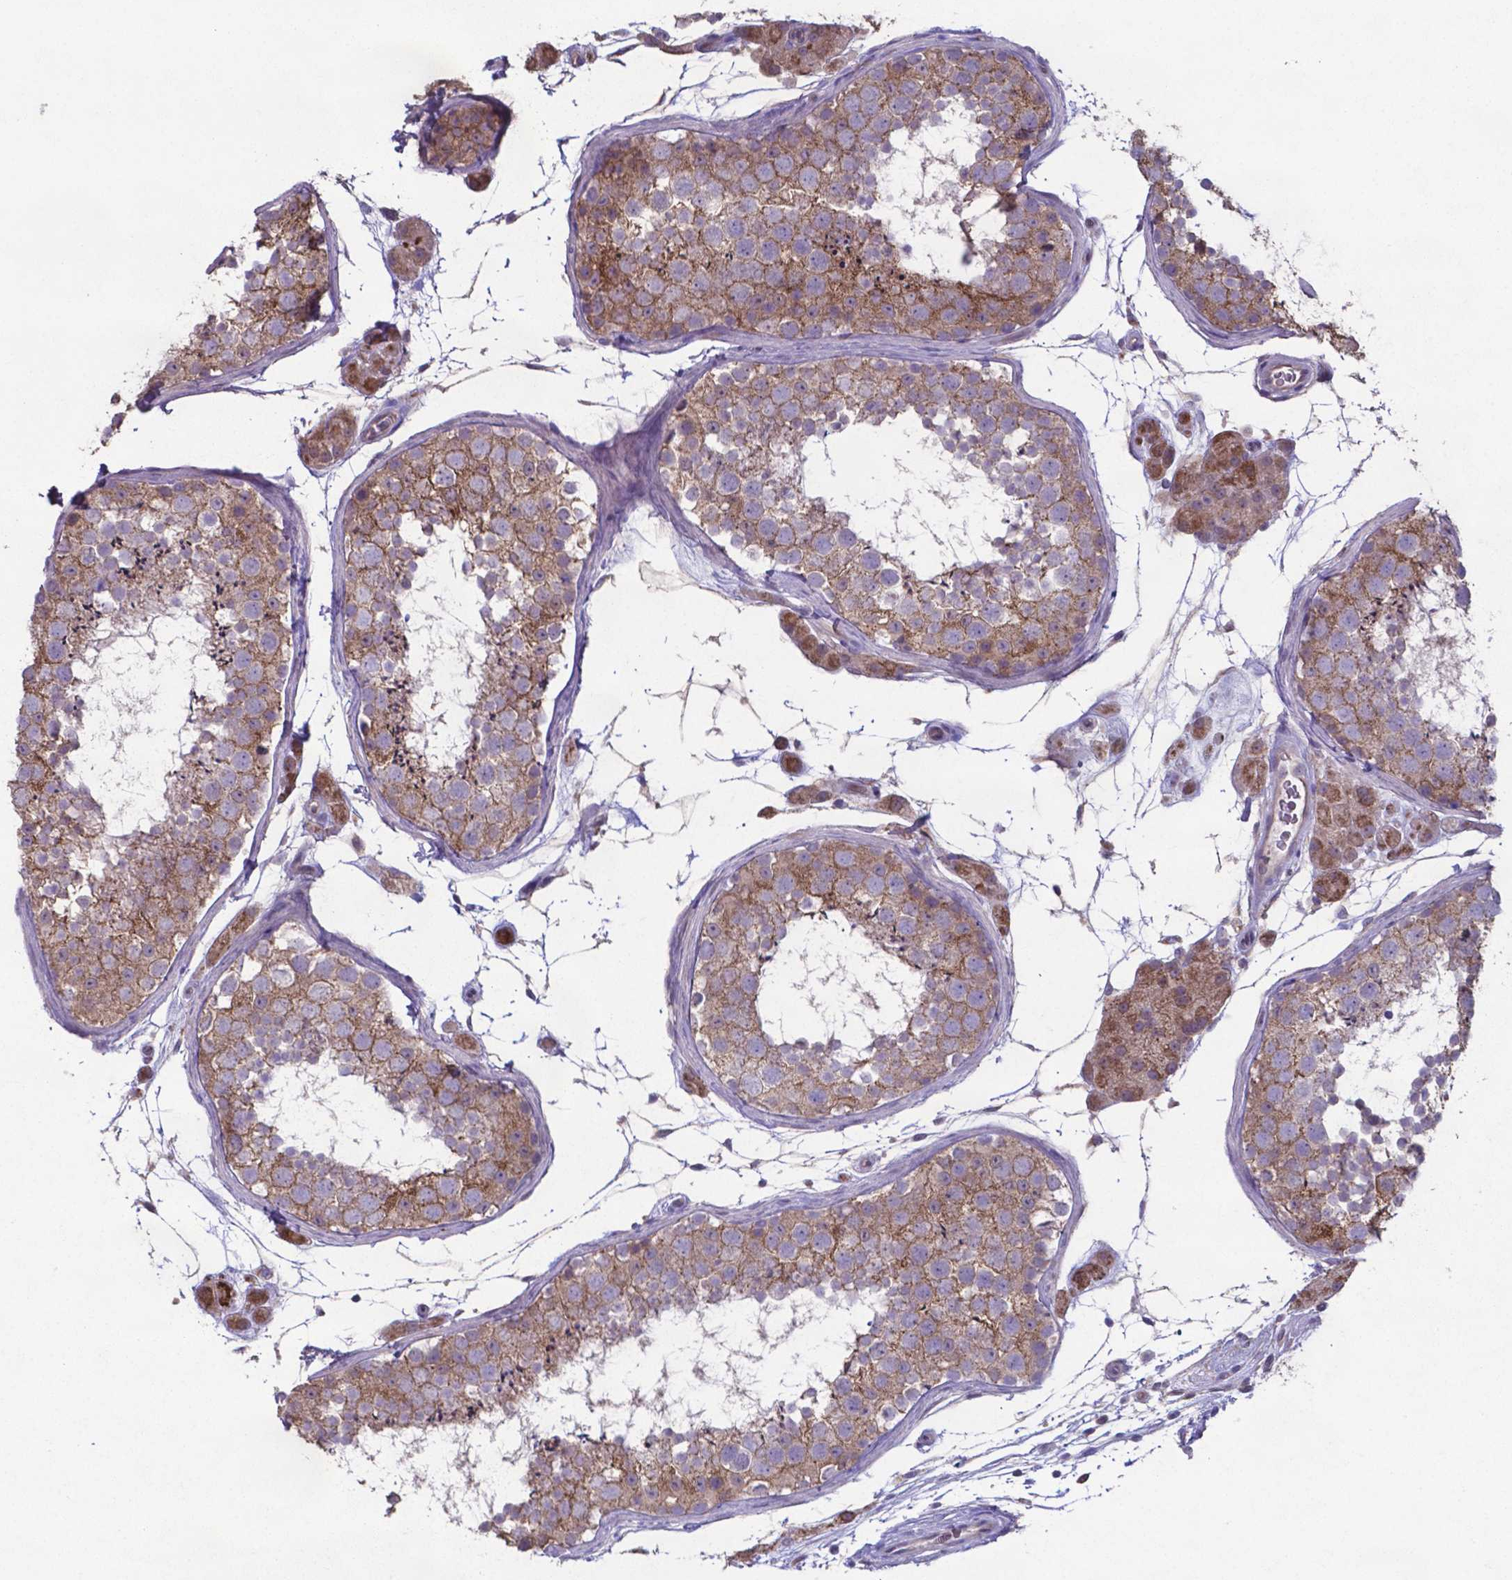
{"staining": {"intensity": "moderate", "quantity": ">75%", "location": "cytoplasmic/membranous"}, "tissue": "testis", "cell_type": "Cells in seminiferous ducts", "image_type": "normal", "snomed": [{"axis": "morphology", "description": "Normal tissue, NOS"}, {"axis": "topography", "description": "Testis"}], "caption": "Cells in seminiferous ducts show moderate cytoplasmic/membranous positivity in about >75% of cells in normal testis.", "gene": "TYRO3", "patient": {"sex": "male", "age": 41}}